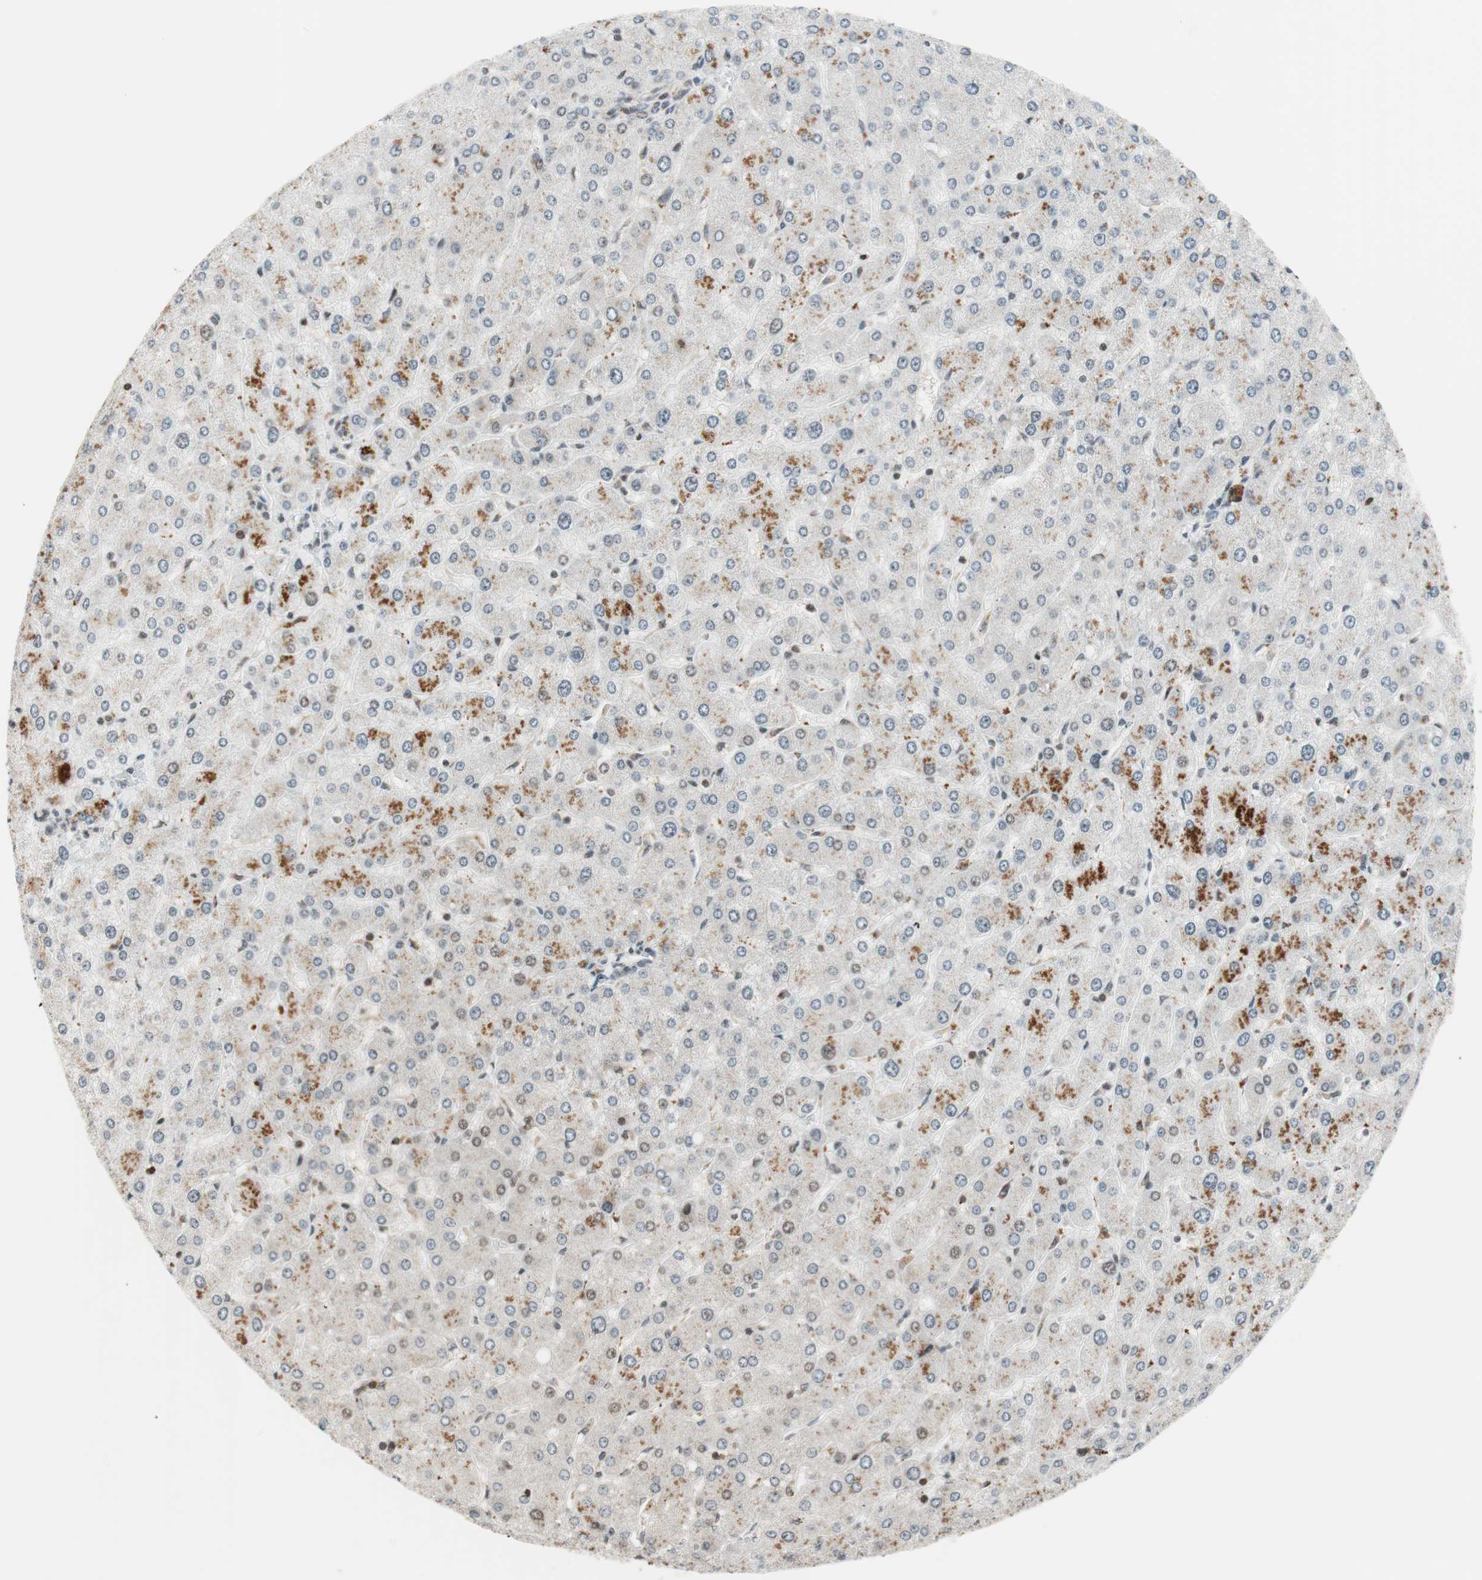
{"staining": {"intensity": "negative", "quantity": "none", "location": "none"}, "tissue": "liver", "cell_type": "Hepatocytes", "image_type": "normal", "snomed": [{"axis": "morphology", "description": "Normal tissue, NOS"}, {"axis": "topography", "description": "Liver"}], "caption": "Hepatocytes show no significant expression in benign liver.", "gene": "TPT1", "patient": {"sex": "male", "age": 55}}